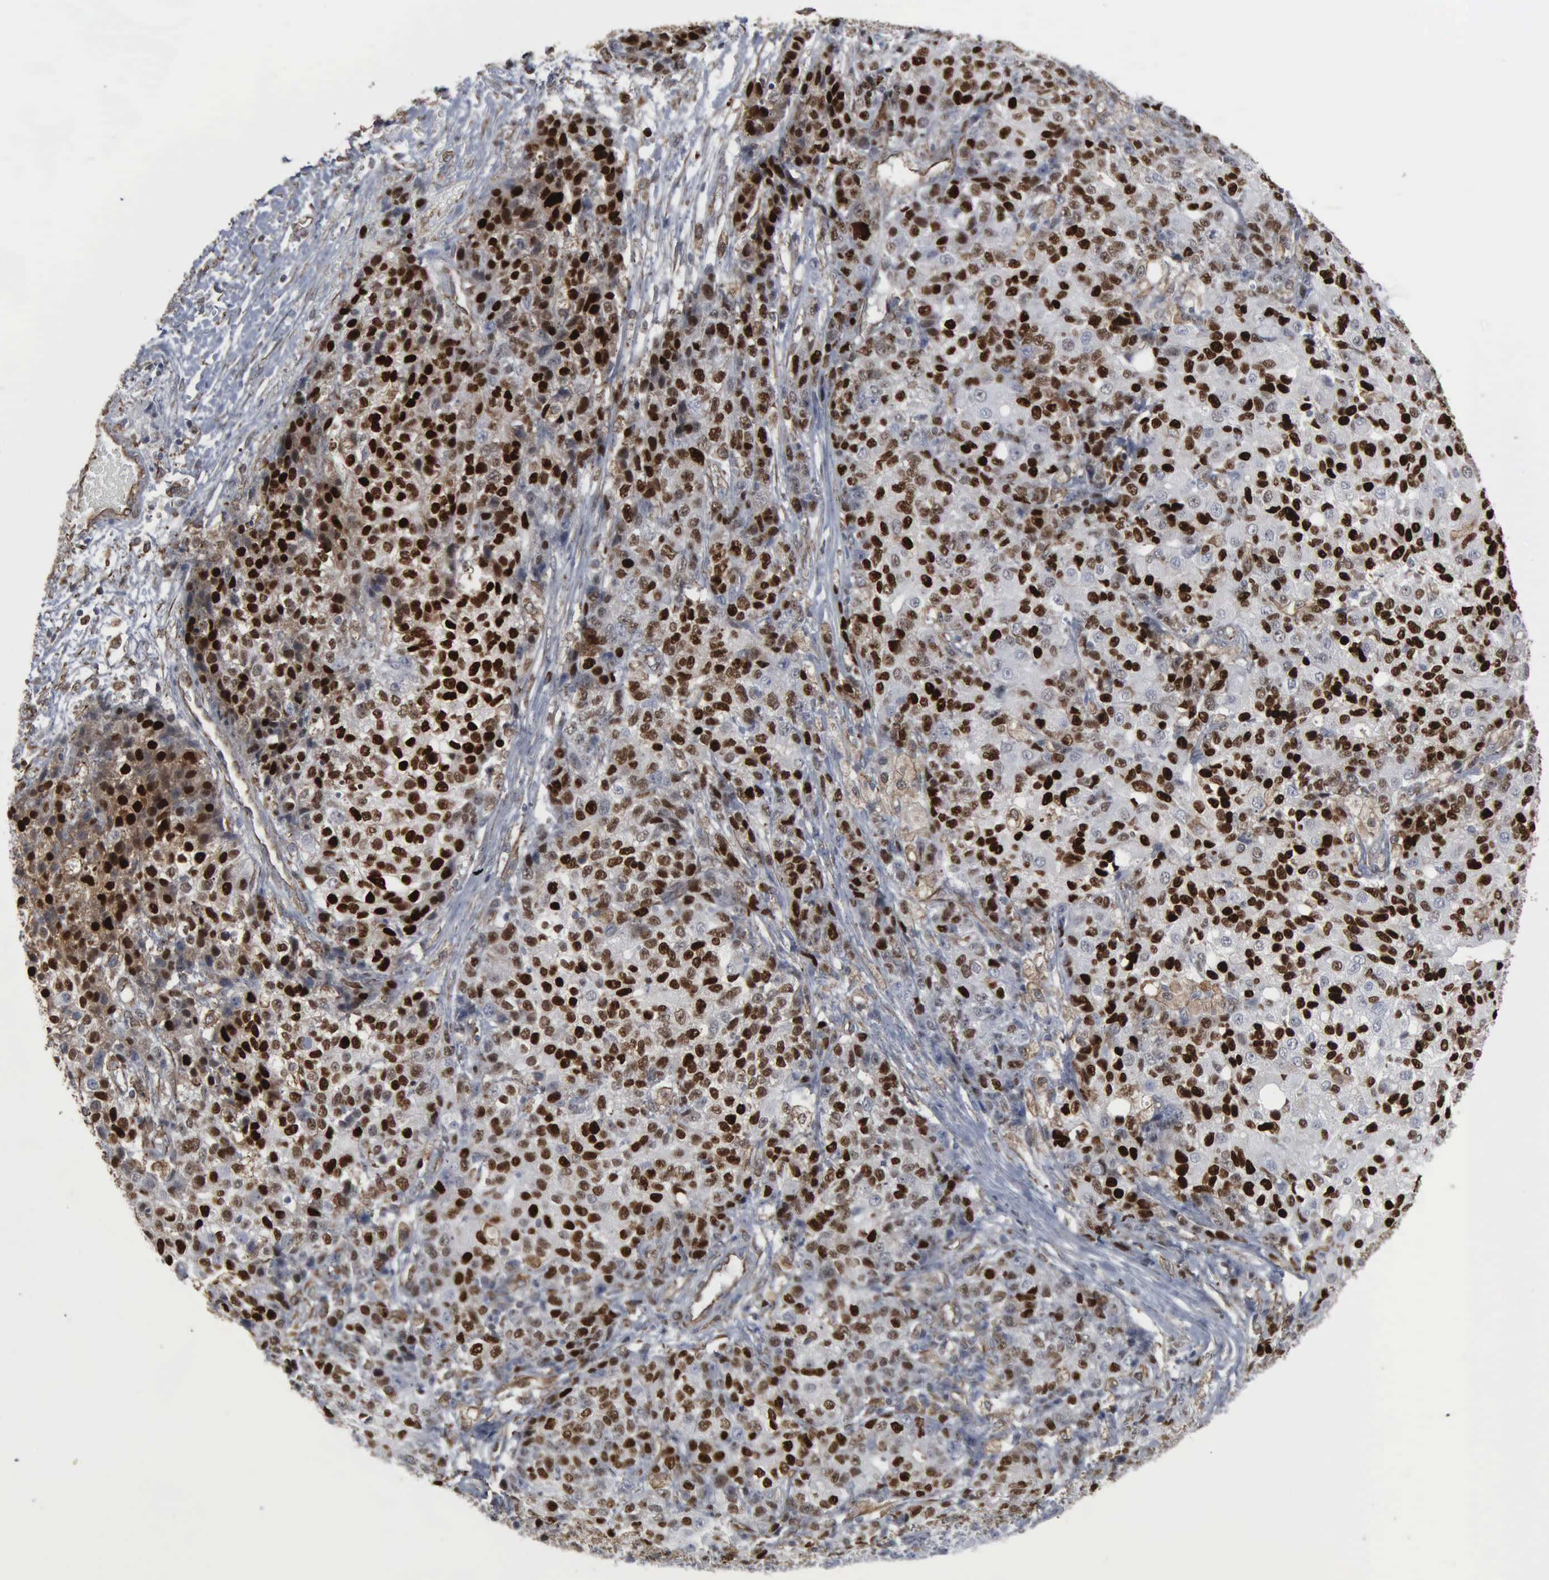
{"staining": {"intensity": "strong", "quantity": "25%-75%", "location": "nuclear"}, "tissue": "ovarian cancer", "cell_type": "Tumor cells", "image_type": "cancer", "snomed": [{"axis": "morphology", "description": "Carcinoma, endometroid"}, {"axis": "topography", "description": "Ovary"}], "caption": "Strong nuclear expression for a protein is present in about 25%-75% of tumor cells of ovarian cancer using IHC.", "gene": "CCNE1", "patient": {"sex": "female", "age": 42}}